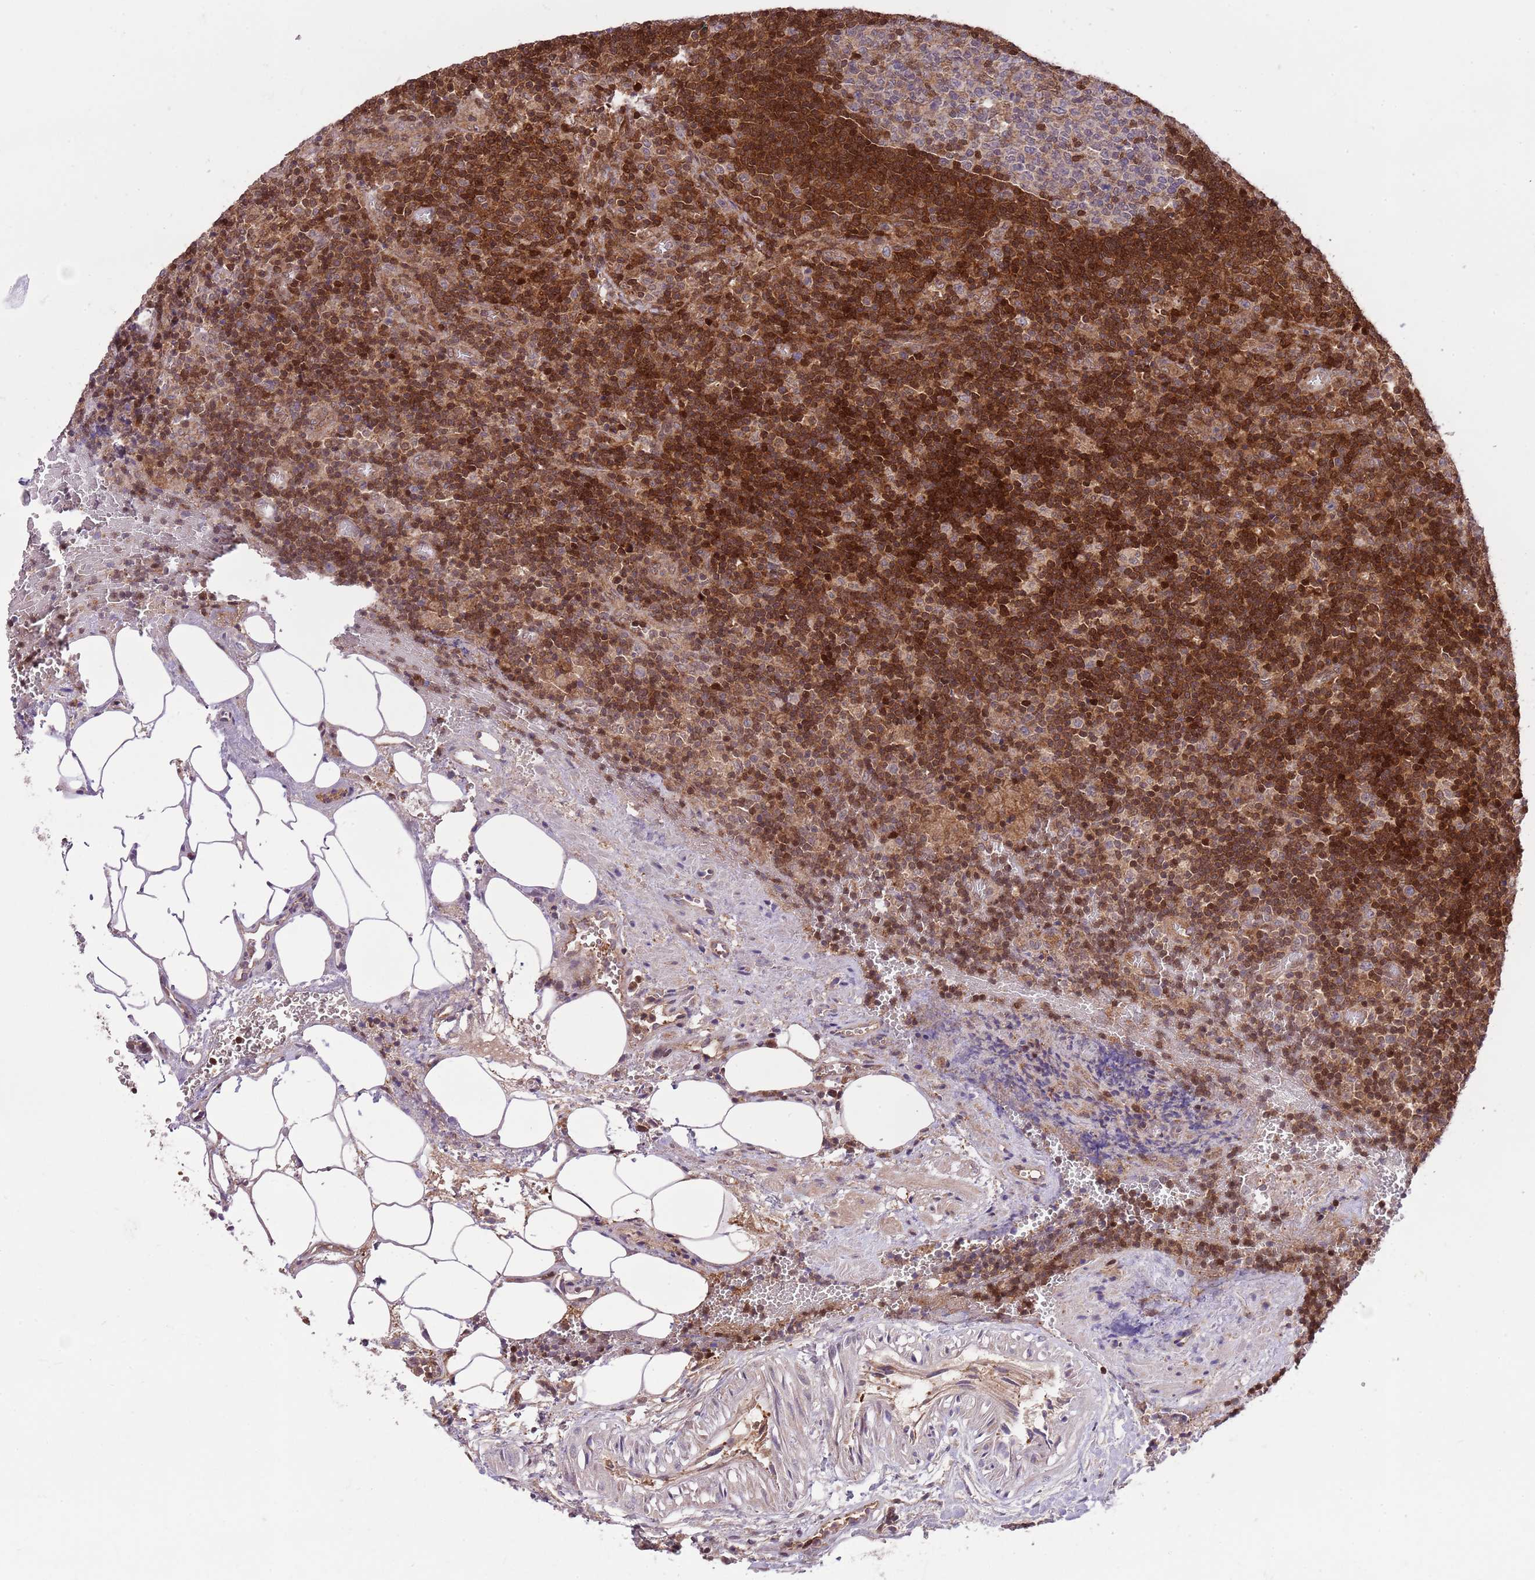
{"staining": {"intensity": "moderate", "quantity": "<25%", "location": "nuclear"}, "tissue": "lymph node", "cell_type": "Germinal center cells", "image_type": "normal", "snomed": [{"axis": "morphology", "description": "Normal tissue, NOS"}, {"axis": "topography", "description": "Lymph node"}], "caption": "This micrograph shows immunohistochemistry staining of normal human lymph node, with low moderate nuclear expression in about <25% of germinal center cells.", "gene": "HDHD2", "patient": {"sex": "male", "age": 58}}